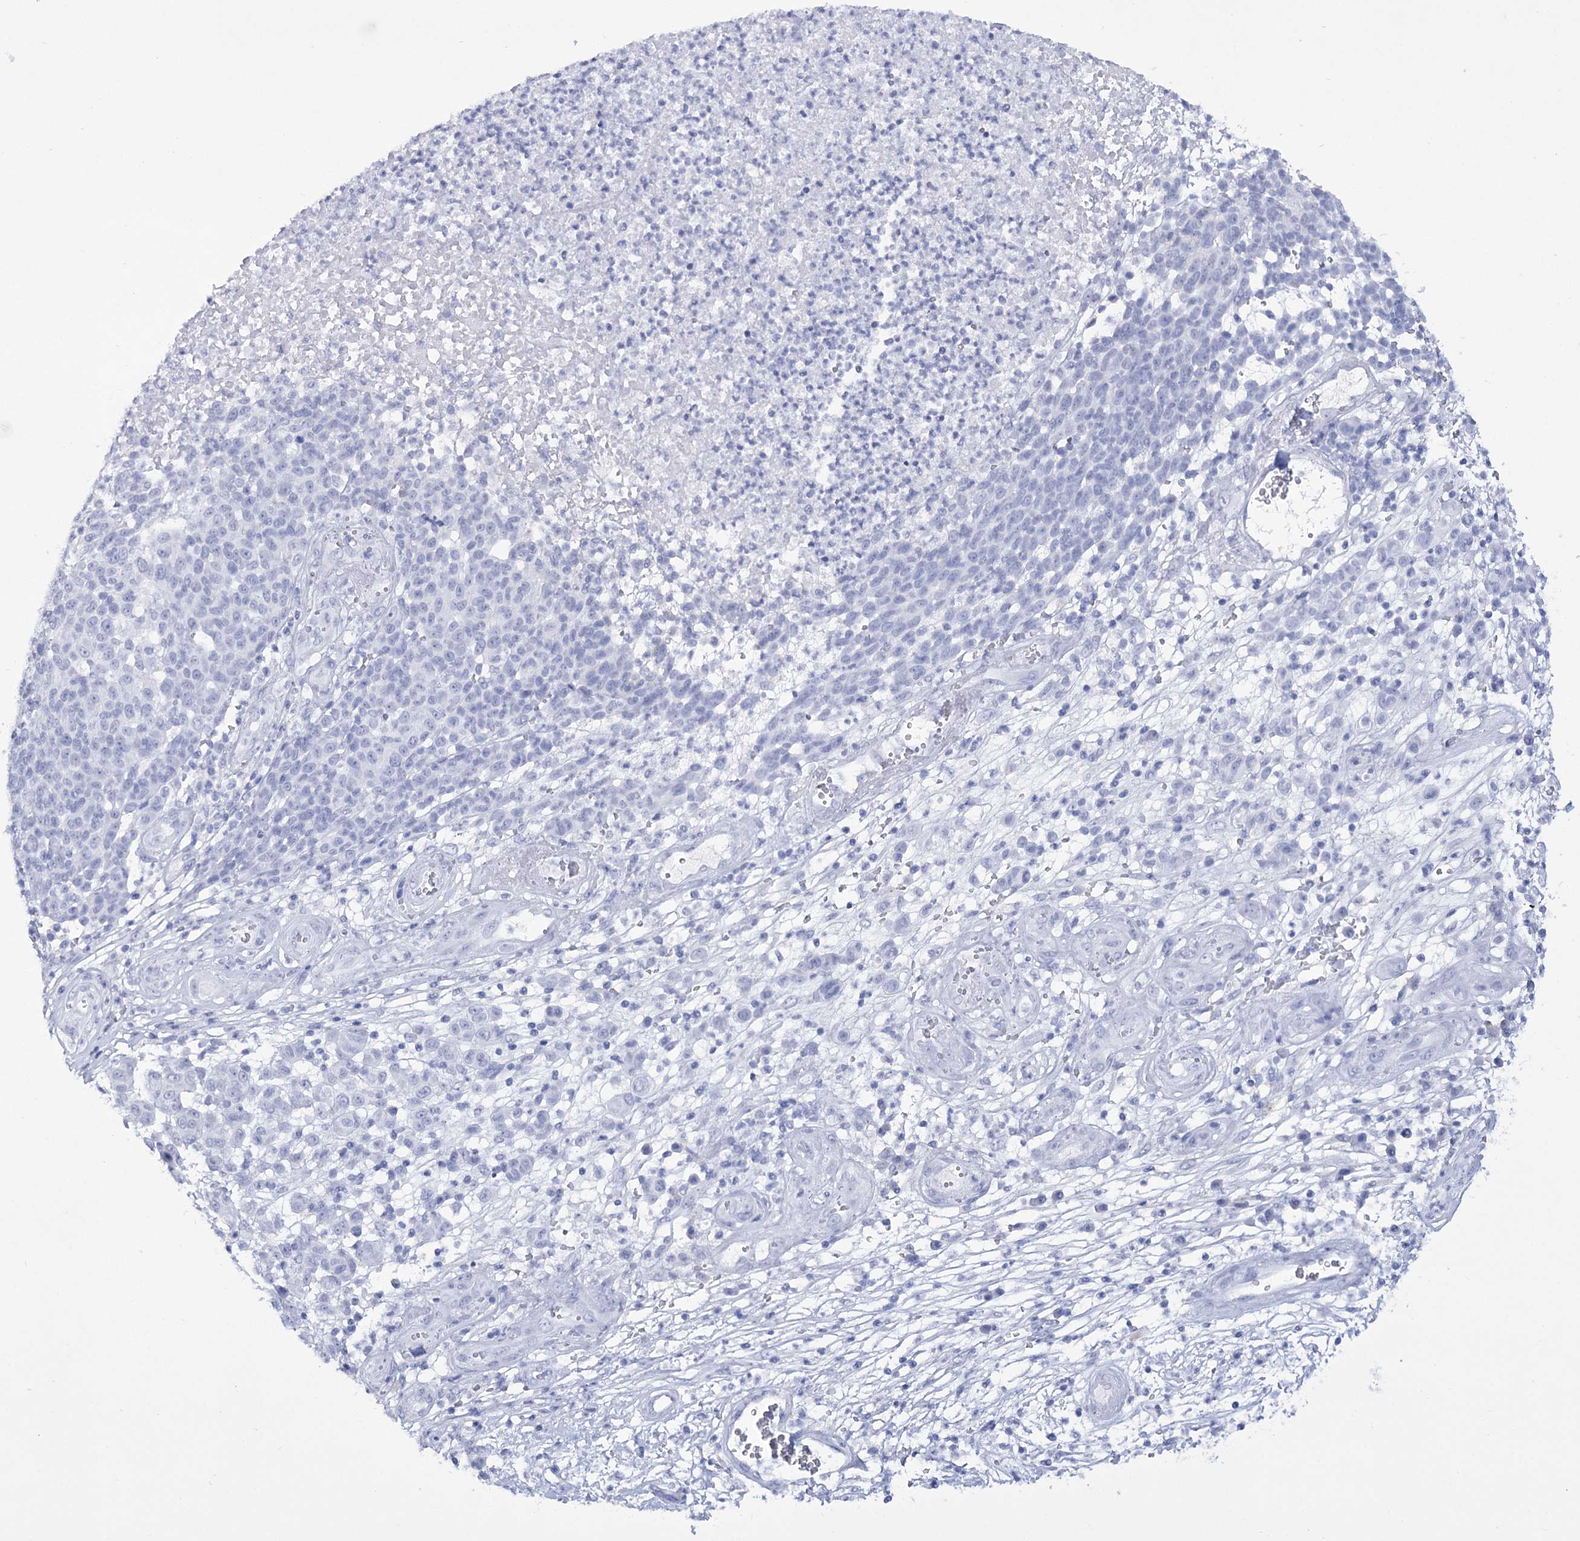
{"staining": {"intensity": "negative", "quantity": "none", "location": "none"}, "tissue": "melanoma", "cell_type": "Tumor cells", "image_type": "cancer", "snomed": [{"axis": "morphology", "description": "Malignant melanoma, NOS"}, {"axis": "topography", "description": "Skin"}], "caption": "Tumor cells are negative for protein expression in human malignant melanoma.", "gene": "RNF186", "patient": {"sex": "male", "age": 49}}